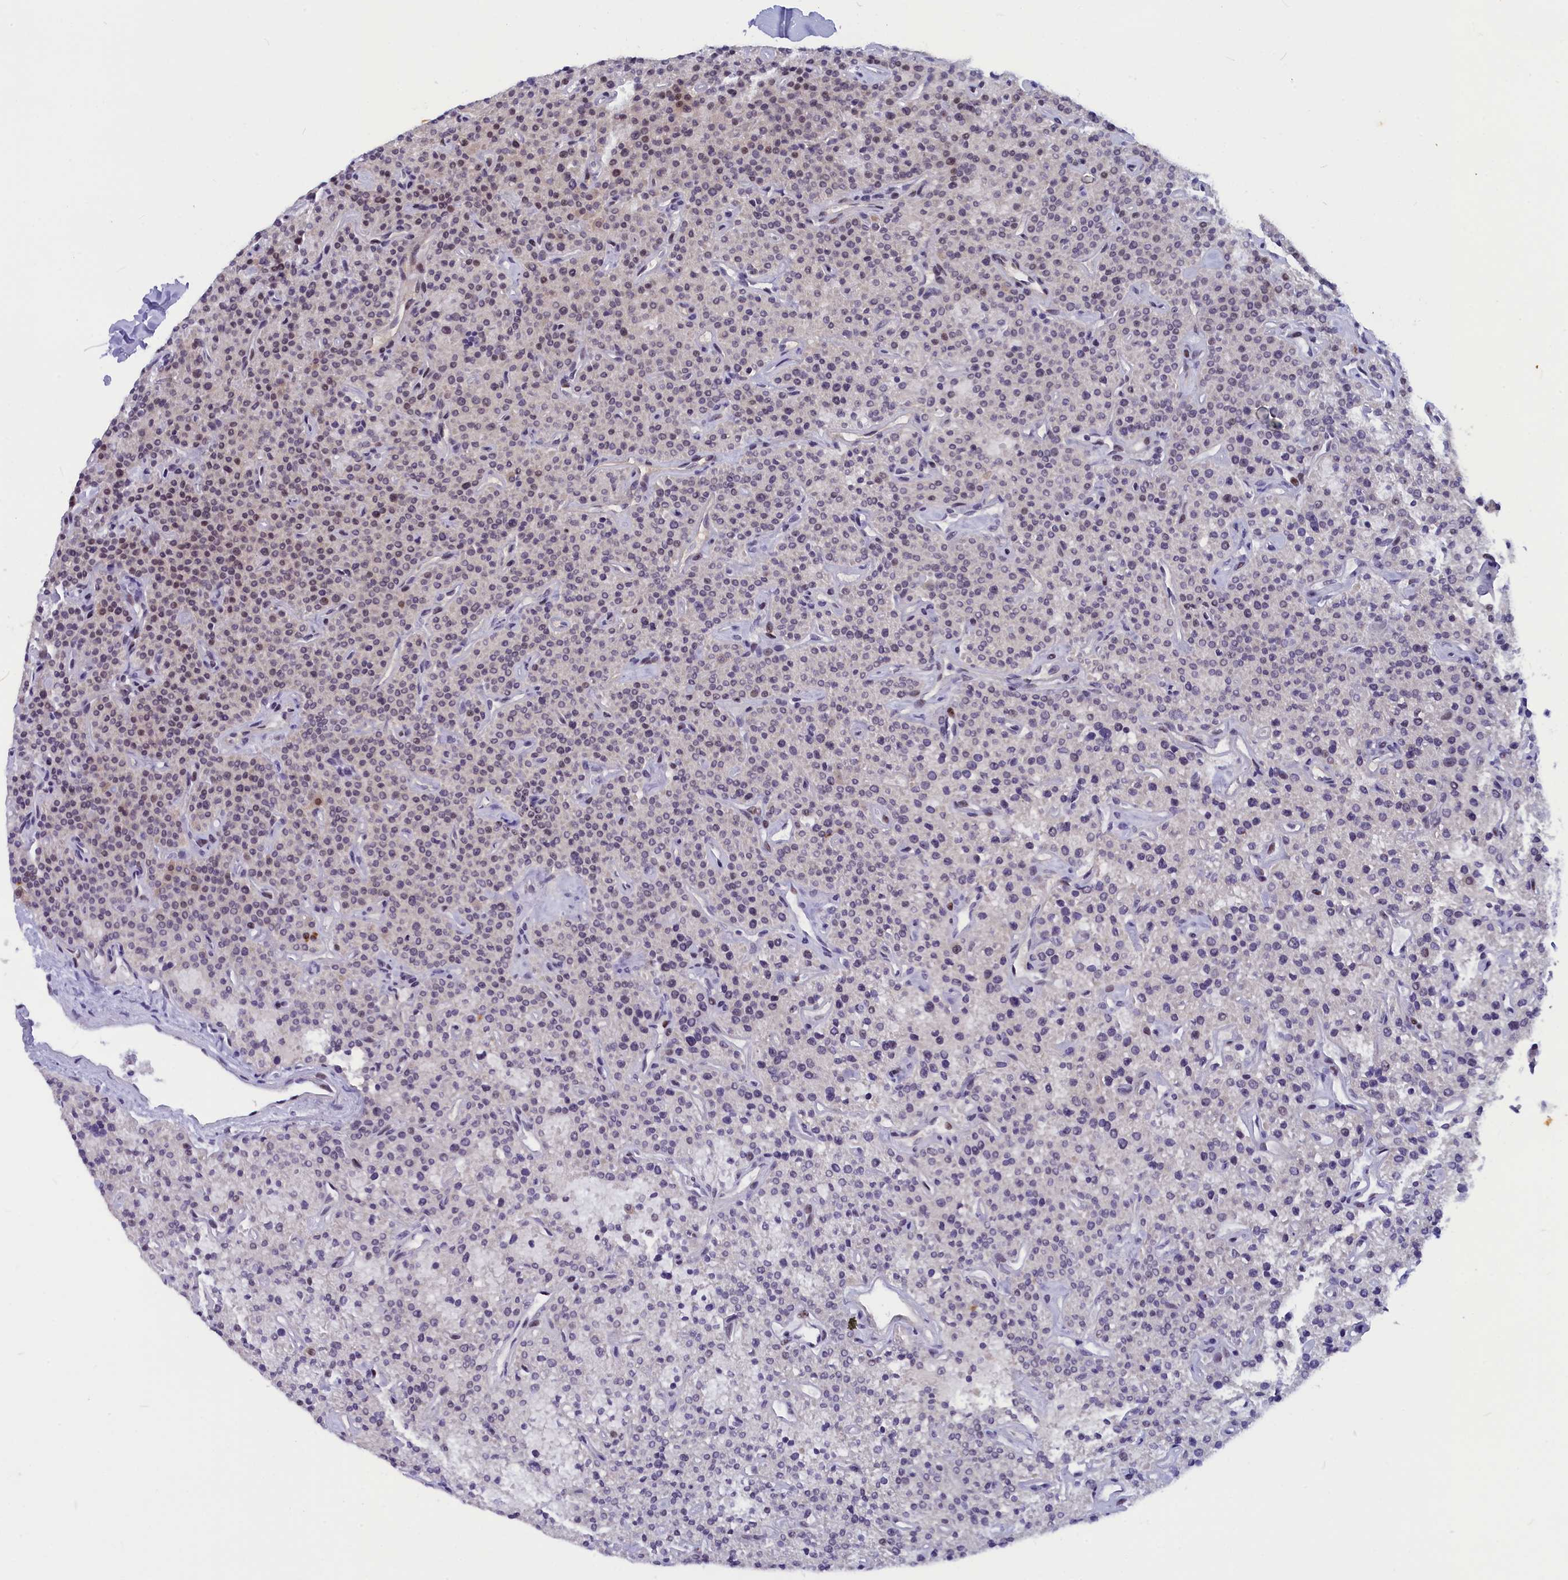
{"staining": {"intensity": "negative", "quantity": "none", "location": "none"}, "tissue": "parathyroid gland", "cell_type": "Glandular cells", "image_type": "normal", "snomed": [{"axis": "morphology", "description": "Normal tissue, NOS"}, {"axis": "topography", "description": "Parathyroid gland"}], "caption": "Immunohistochemistry (IHC) micrograph of normal parathyroid gland: parathyroid gland stained with DAB (3,3'-diaminobenzidine) demonstrates no significant protein staining in glandular cells.", "gene": "ANKRD34B", "patient": {"sex": "male", "age": 46}}